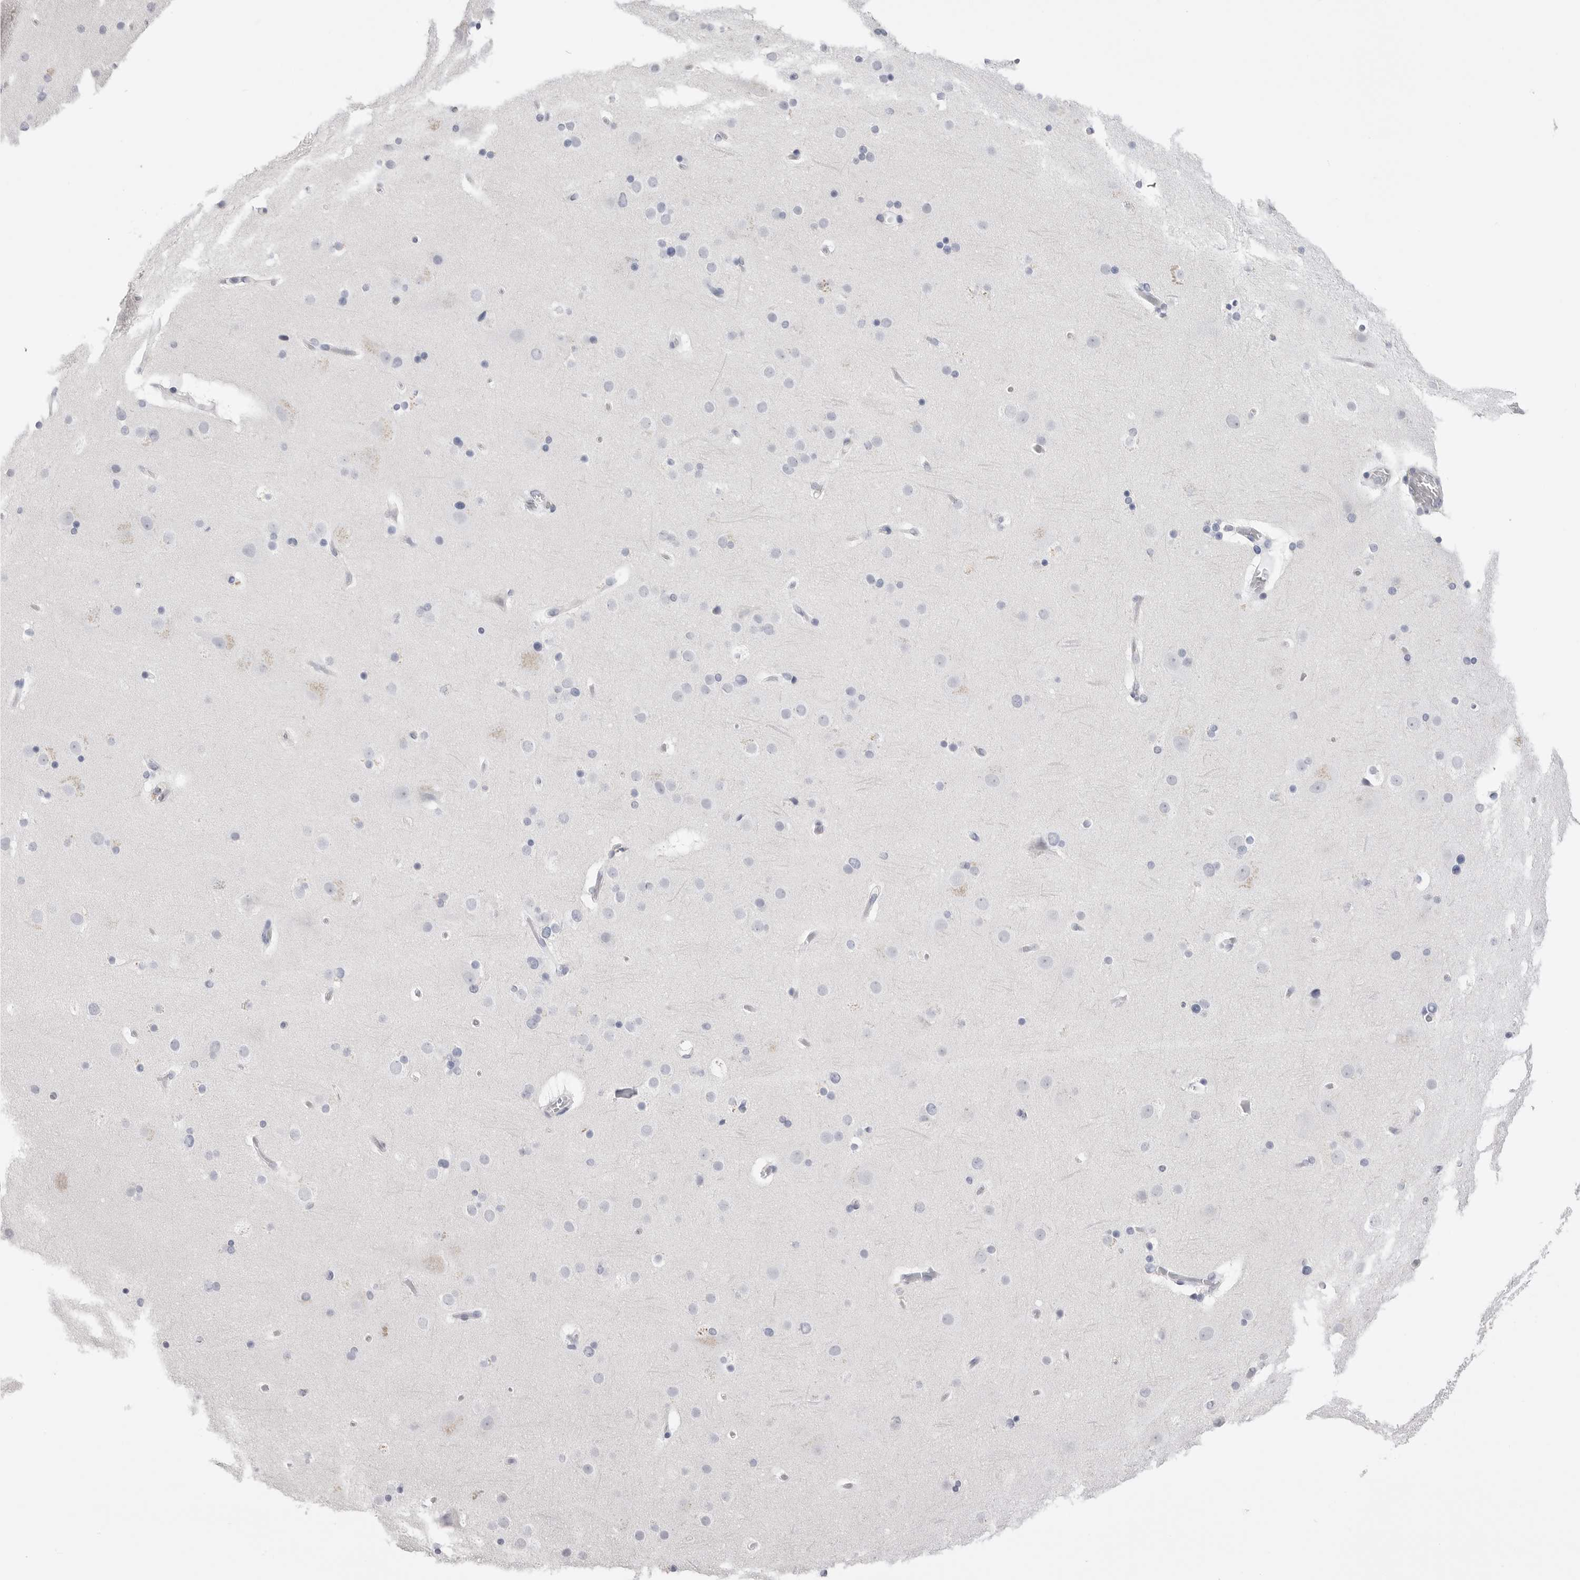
{"staining": {"intensity": "negative", "quantity": "none", "location": "none"}, "tissue": "cerebral cortex", "cell_type": "Endothelial cells", "image_type": "normal", "snomed": [{"axis": "morphology", "description": "Normal tissue, NOS"}, {"axis": "topography", "description": "Cerebral cortex"}], "caption": "Micrograph shows no protein expression in endothelial cells of unremarkable cerebral cortex. (Brightfield microscopy of DAB (3,3'-diaminobenzidine) immunohistochemistry at high magnification).", "gene": "CPB1", "patient": {"sex": "male", "age": 57}}